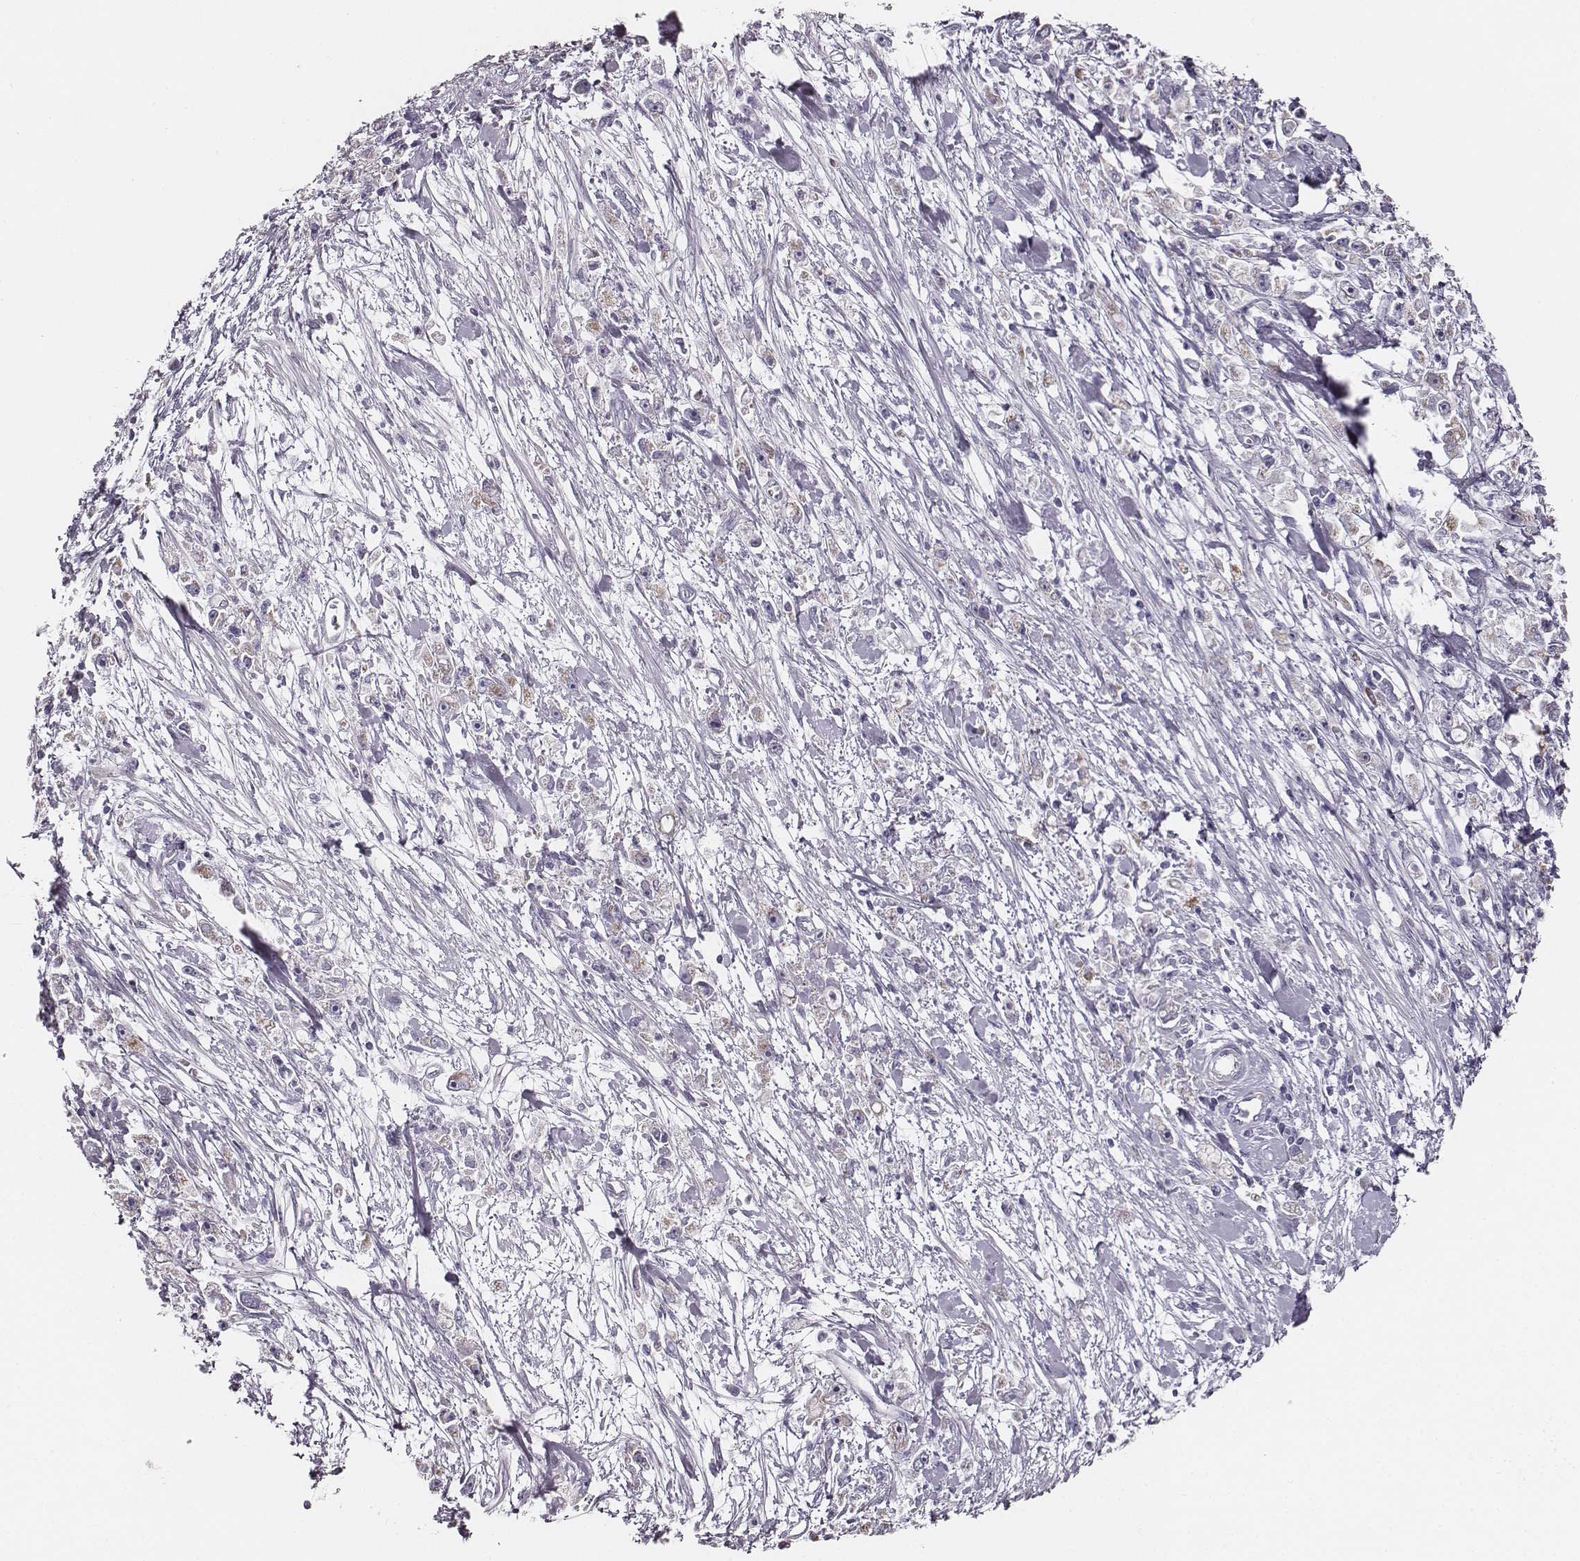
{"staining": {"intensity": "negative", "quantity": "none", "location": "none"}, "tissue": "stomach cancer", "cell_type": "Tumor cells", "image_type": "cancer", "snomed": [{"axis": "morphology", "description": "Adenocarcinoma, NOS"}, {"axis": "topography", "description": "Stomach"}], "caption": "Immunohistochemistry (IHC) photomicrograph of neoplastic tissue: human stomach cancer stained with DAB (3,3'-diaminobenzidine) demonstrates no significant protein expression in tumor cells.", "gene": "UBL4B", "patient": {"sex": "female", "age": 59}}